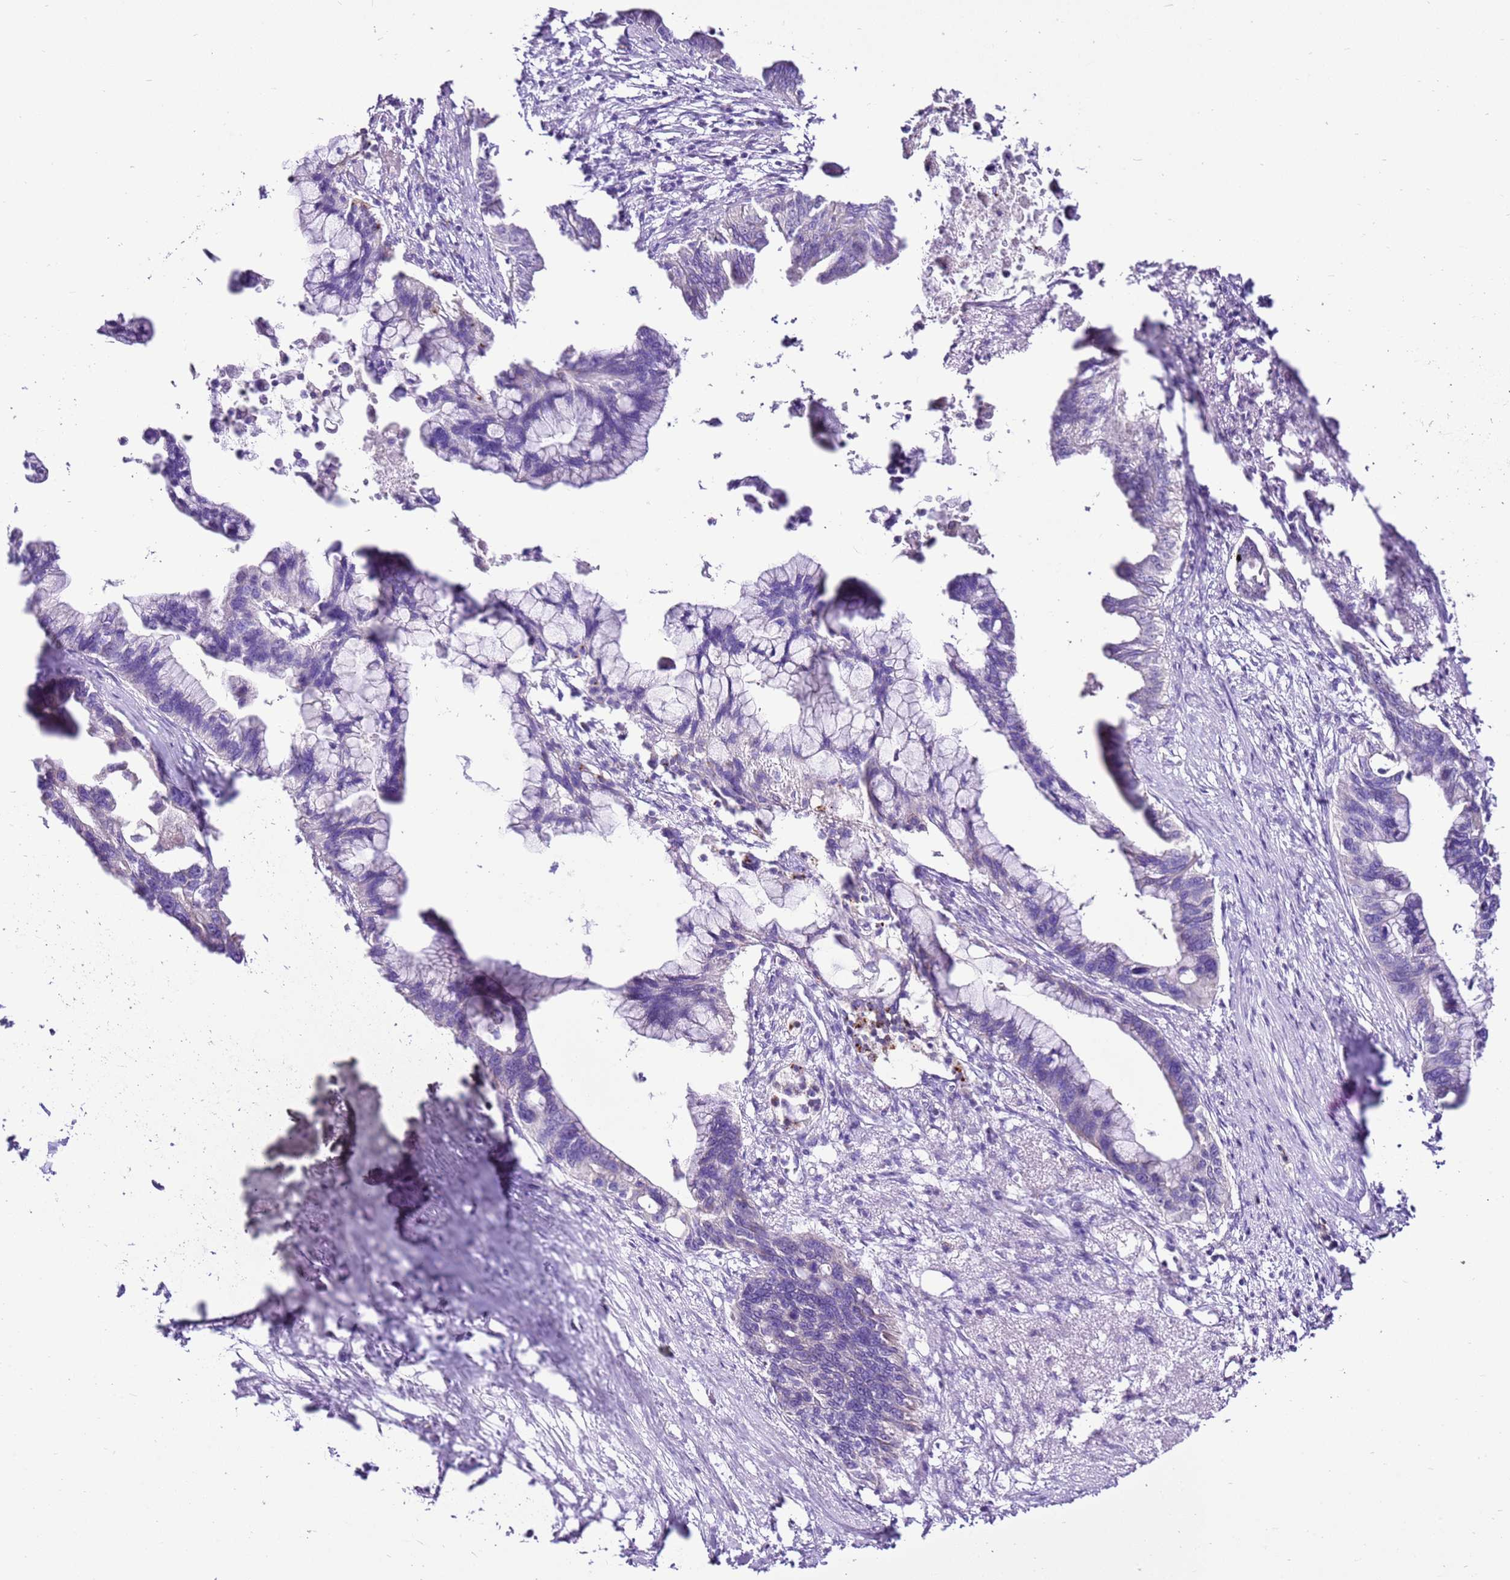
{"staining": {"intensity": "negative", "quantity": "none", "location": "none"}, "tissue": "pancreatic cancer", "cell_type": "Tumor cells", "image_type": "cancer", "snomed": [{"axis": "morphology", "description": "Adenocarcinoma, NOS"}, {"axis": "topography", "description": "Pancreas"}], "caption": "A high-resolution micrograph shows immunohistochemistry staining of pancreatic cancer, which exhibits no significant positivity in tumor cells. Brightfield microscopy of immunohistochemistry (IHC) stained with DAB (3,3'-diaminobenzidine) (brown) and hematoxylin (blue), captured at high magnification.", "gene": "SLC38A5", "patient": {"sex": "female", "age": 83}}